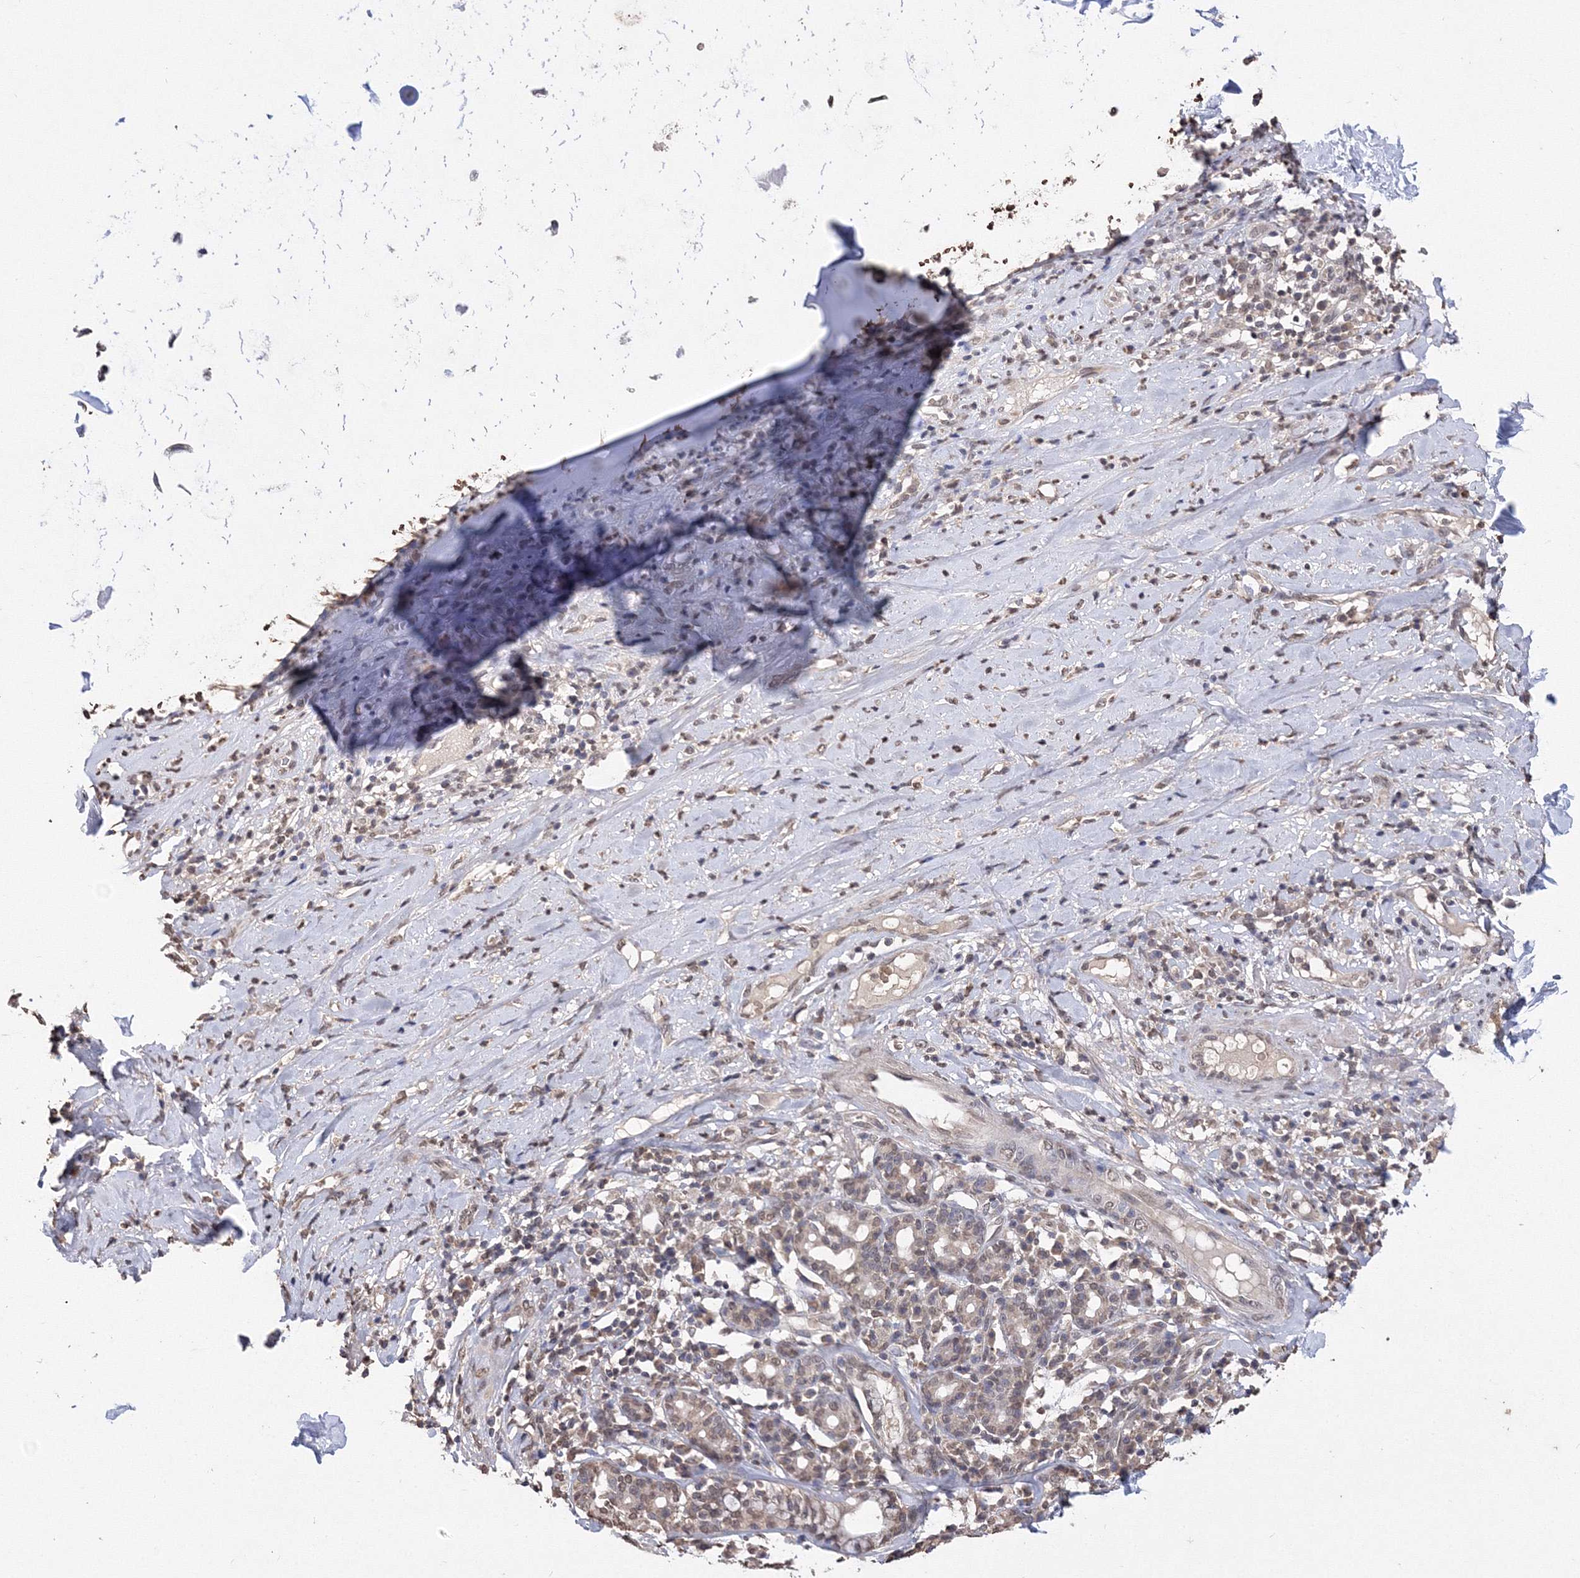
{"staining": {"intensity": "weak", "quantity": ">75%", "location": "nuclear"}, "tissue": "adipose tissue", "cell_type": "Adipocytes", "image_type": "normal", "snomed": [{"axis": "morphology", "description": "Normal tissue, NOS"}, {"axis": "morphology", "description": "Basal cell carcinoma"}, {"axis": "topography", "description": "Cartilage tissue"}, {"axis": "topography", "description": "Nasopharynx"}, {"axis": "topography", "description": "Oral tissue"}], "caption": "Adipose tissue stained with immunohistochemistry (IHC) shows weak nuclear staining in about >75% of adipocytes. (DAB (3,3'-diaminobenzidine) IHC with brightfield microscopy, high magnification).", "gene": "GPN1", "patient": {"sex": "female", "age": 77}}